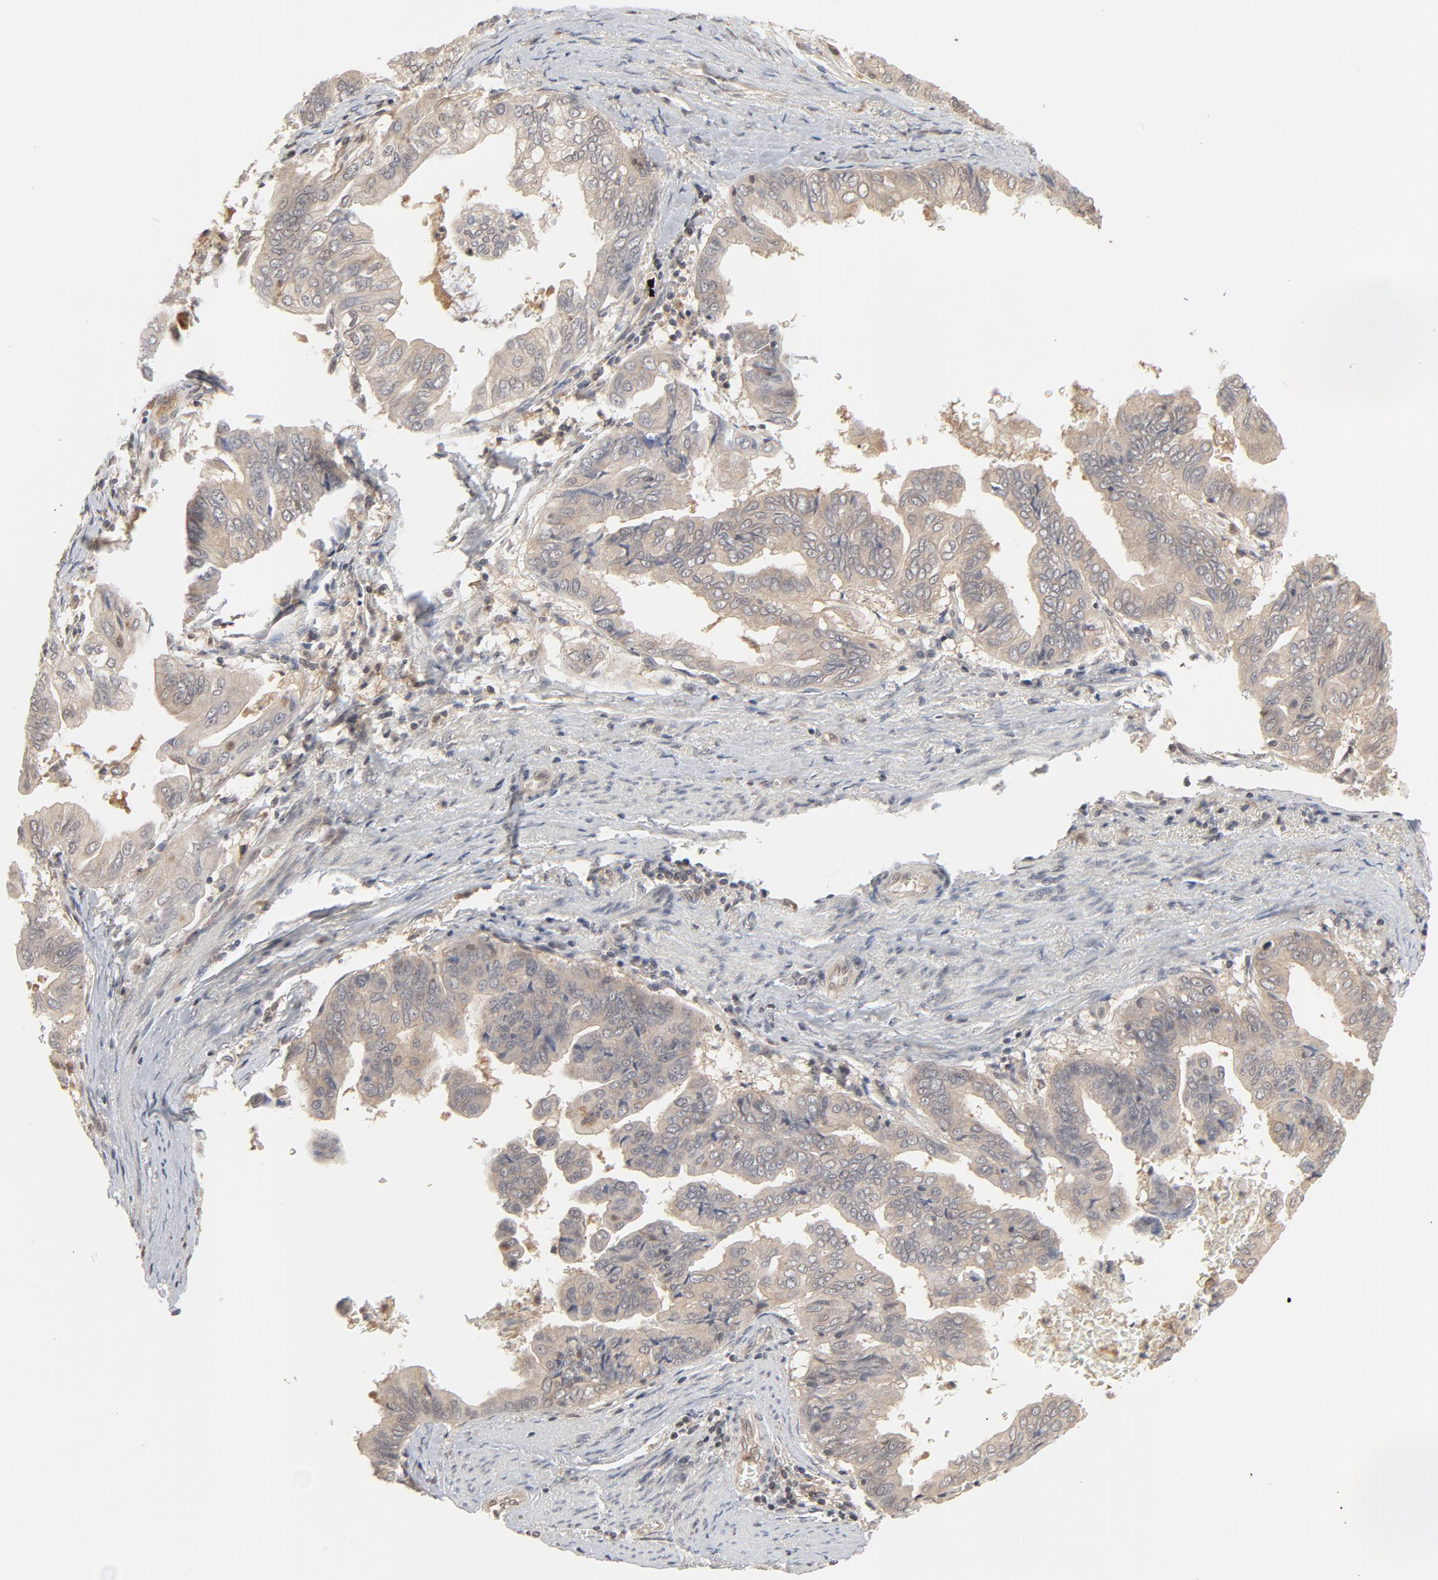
{"staining": {"intensity": "weak", "quantity": ">75%", "location": "cytoplasmic/membranous"}, "tissue": "stomach cancer", "cell_type": "Tumor cells", "image_type": "cancer", "snomed": [{"axis": "morphology", "description": "Adenocarcinoma, NOS"}, {"axis": "topography", "description": "Stomach, upper"}], "caption": "Weak cytoplasmic/membranous protein expression is identified in about >75% of tumor cells in stomach adenocarcinoma.", "gene": "NEDD8", "patient": {"sex": "male", "age": 80}}